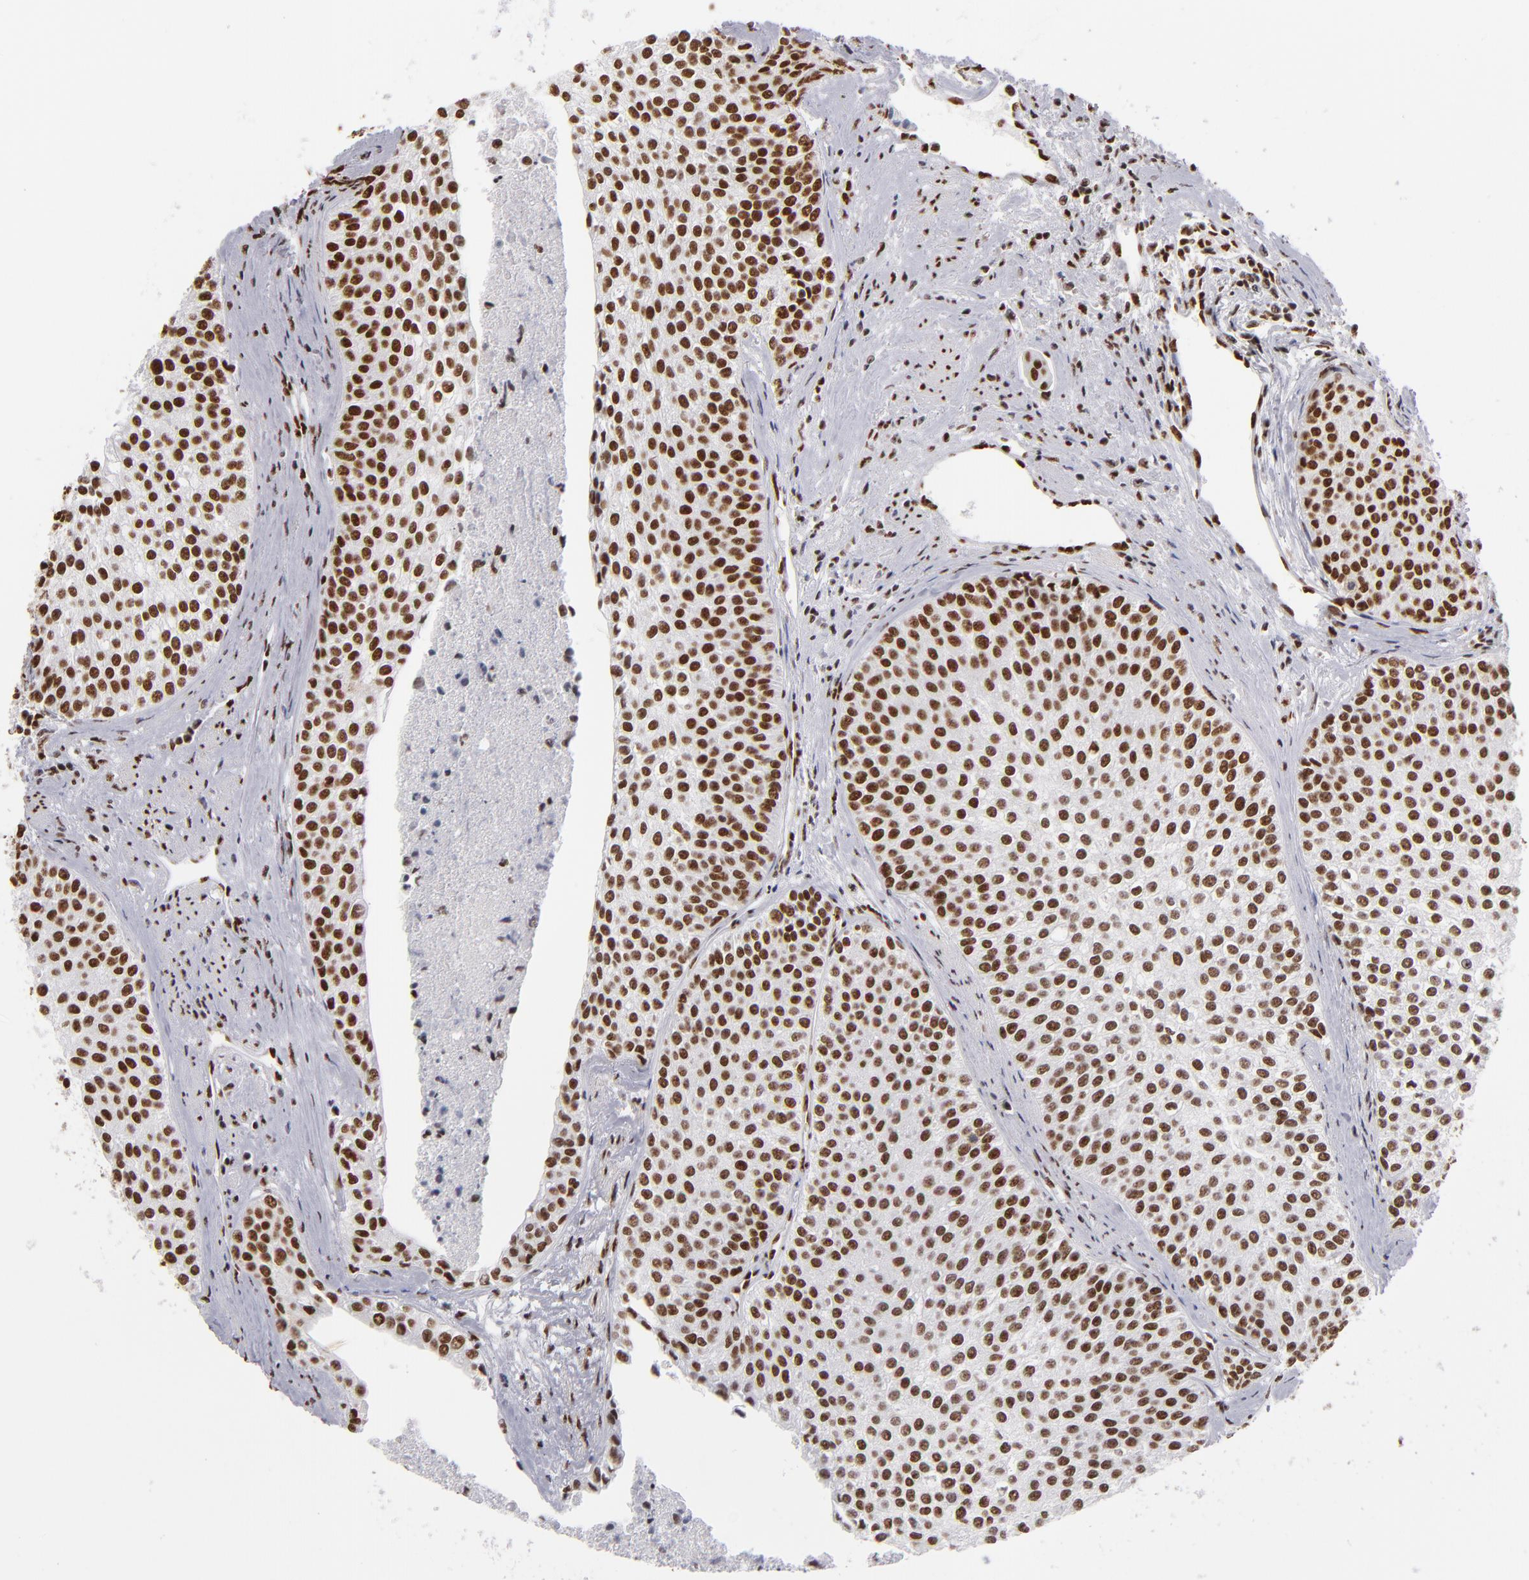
{"staining": {"intensity": "strong", "quantity": ">75%", "location": "nuclear"}, "tissue": "urothelial cancer", "cell_type": "Tumor cells", "image_type": "cancer", "snomed": [{"axis": "morphology", "description": "Urothelial carcinoma, Low grade"}, {"axis": "topography", "description": "Urinary bladder"}], "caption": "A histopathology image of human urothelial cancer stained for a protein demonstrates strong nuclear brown staining in tumor cells.", "gene": "MRE11", "patient": {"sex": "female", "age": 73}}